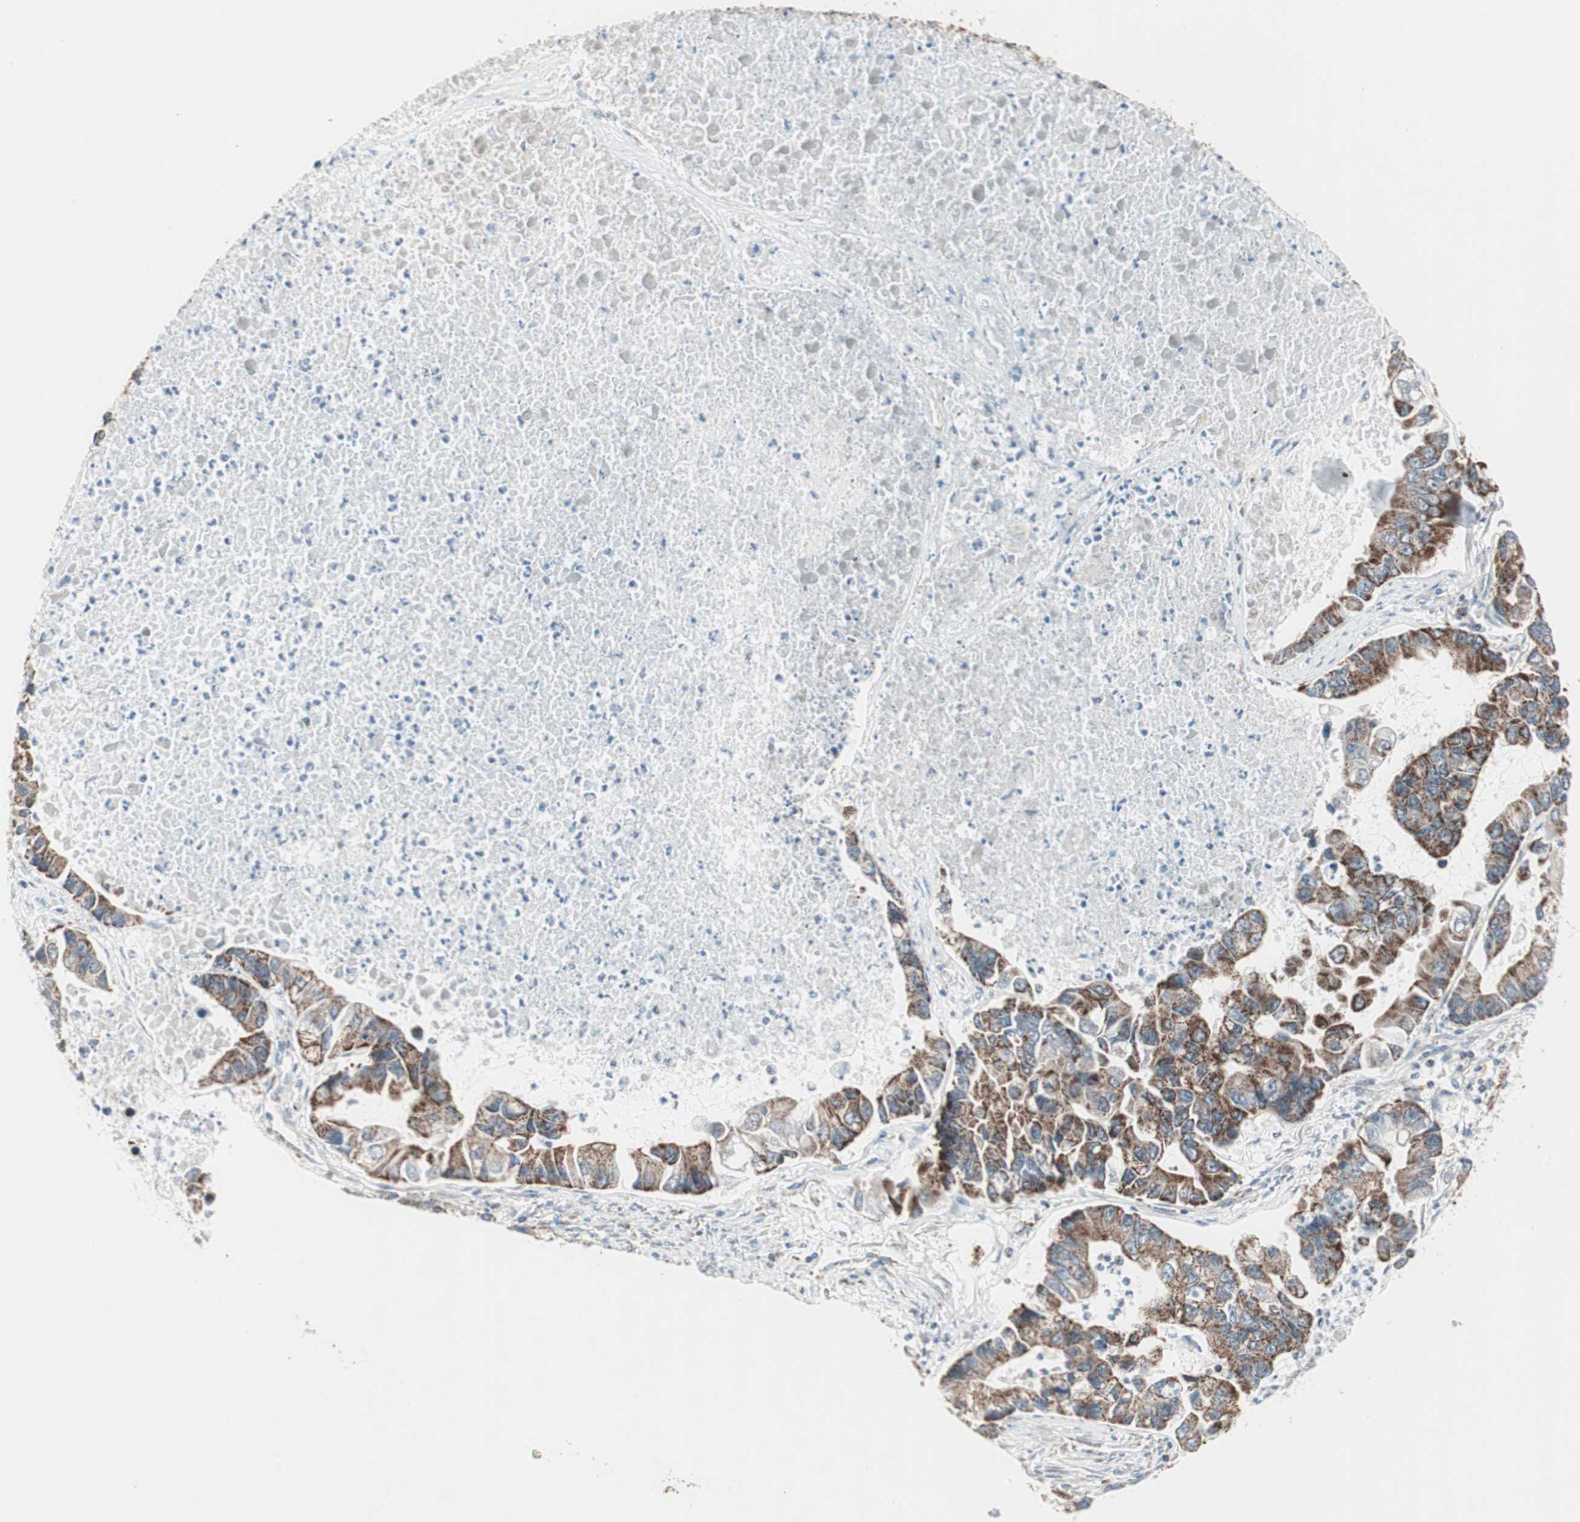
{"staining": {"intensity": "strong", "quantity": ">75%", "location": "cytoplasmic/membranous"}, "tissue": "lung cancer", "cell_type": "Tumor cells", "image_type": "cancer", "snomed": [{"axis": "morphology", "description": "Adenocarcinoma, NOS"}, {"axis": "topography", "description": "Lung"}], "caption": "A high-resolution histopathology image shows IHC staining of lung adenocarcinoma, which shows strong cytoplasmic/membranous staining in about >75% of tumor cells.", "gene": "TOMM20", "patient": {"sex": "female", "age": 51}}